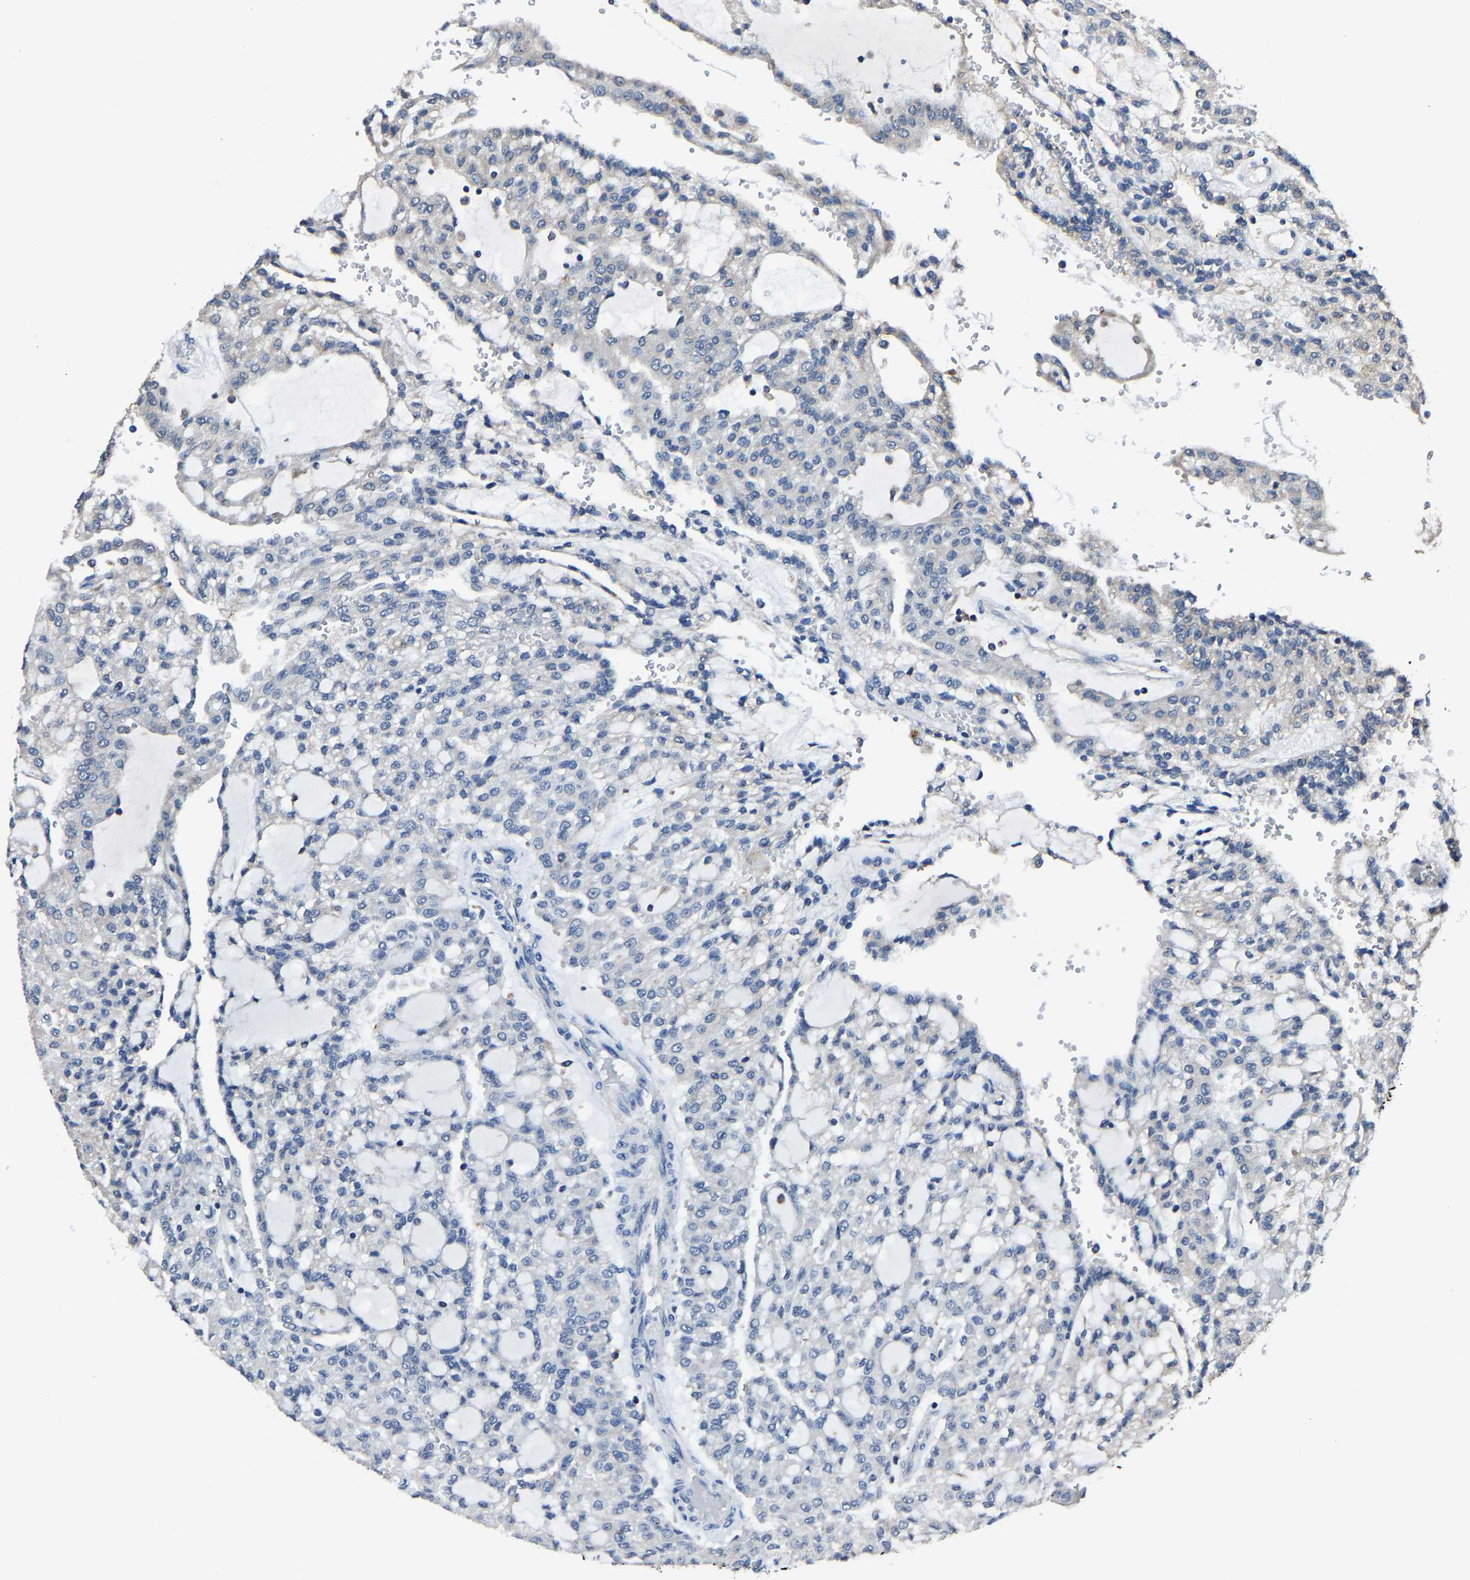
{"staining": {"intensity": "negative", "quantity": "none", "location": "none"}, "tissue": "renal cancer", "cell_type": "Tumor cells", "image_type": "cancer", "snomed": [{"axis": "morphology", "description": "Adenocarcinoma, NOS"}, {"axis": "topography", "description": "Kidney"}], "caption": "This is a photomicrograph of immunohistochemistry (IHC) staining of renal adenocarcinoma, which shows no positivity in tumor cells.", "gene": "STRBP", "patient": {"sex": "male", "age": 63}}